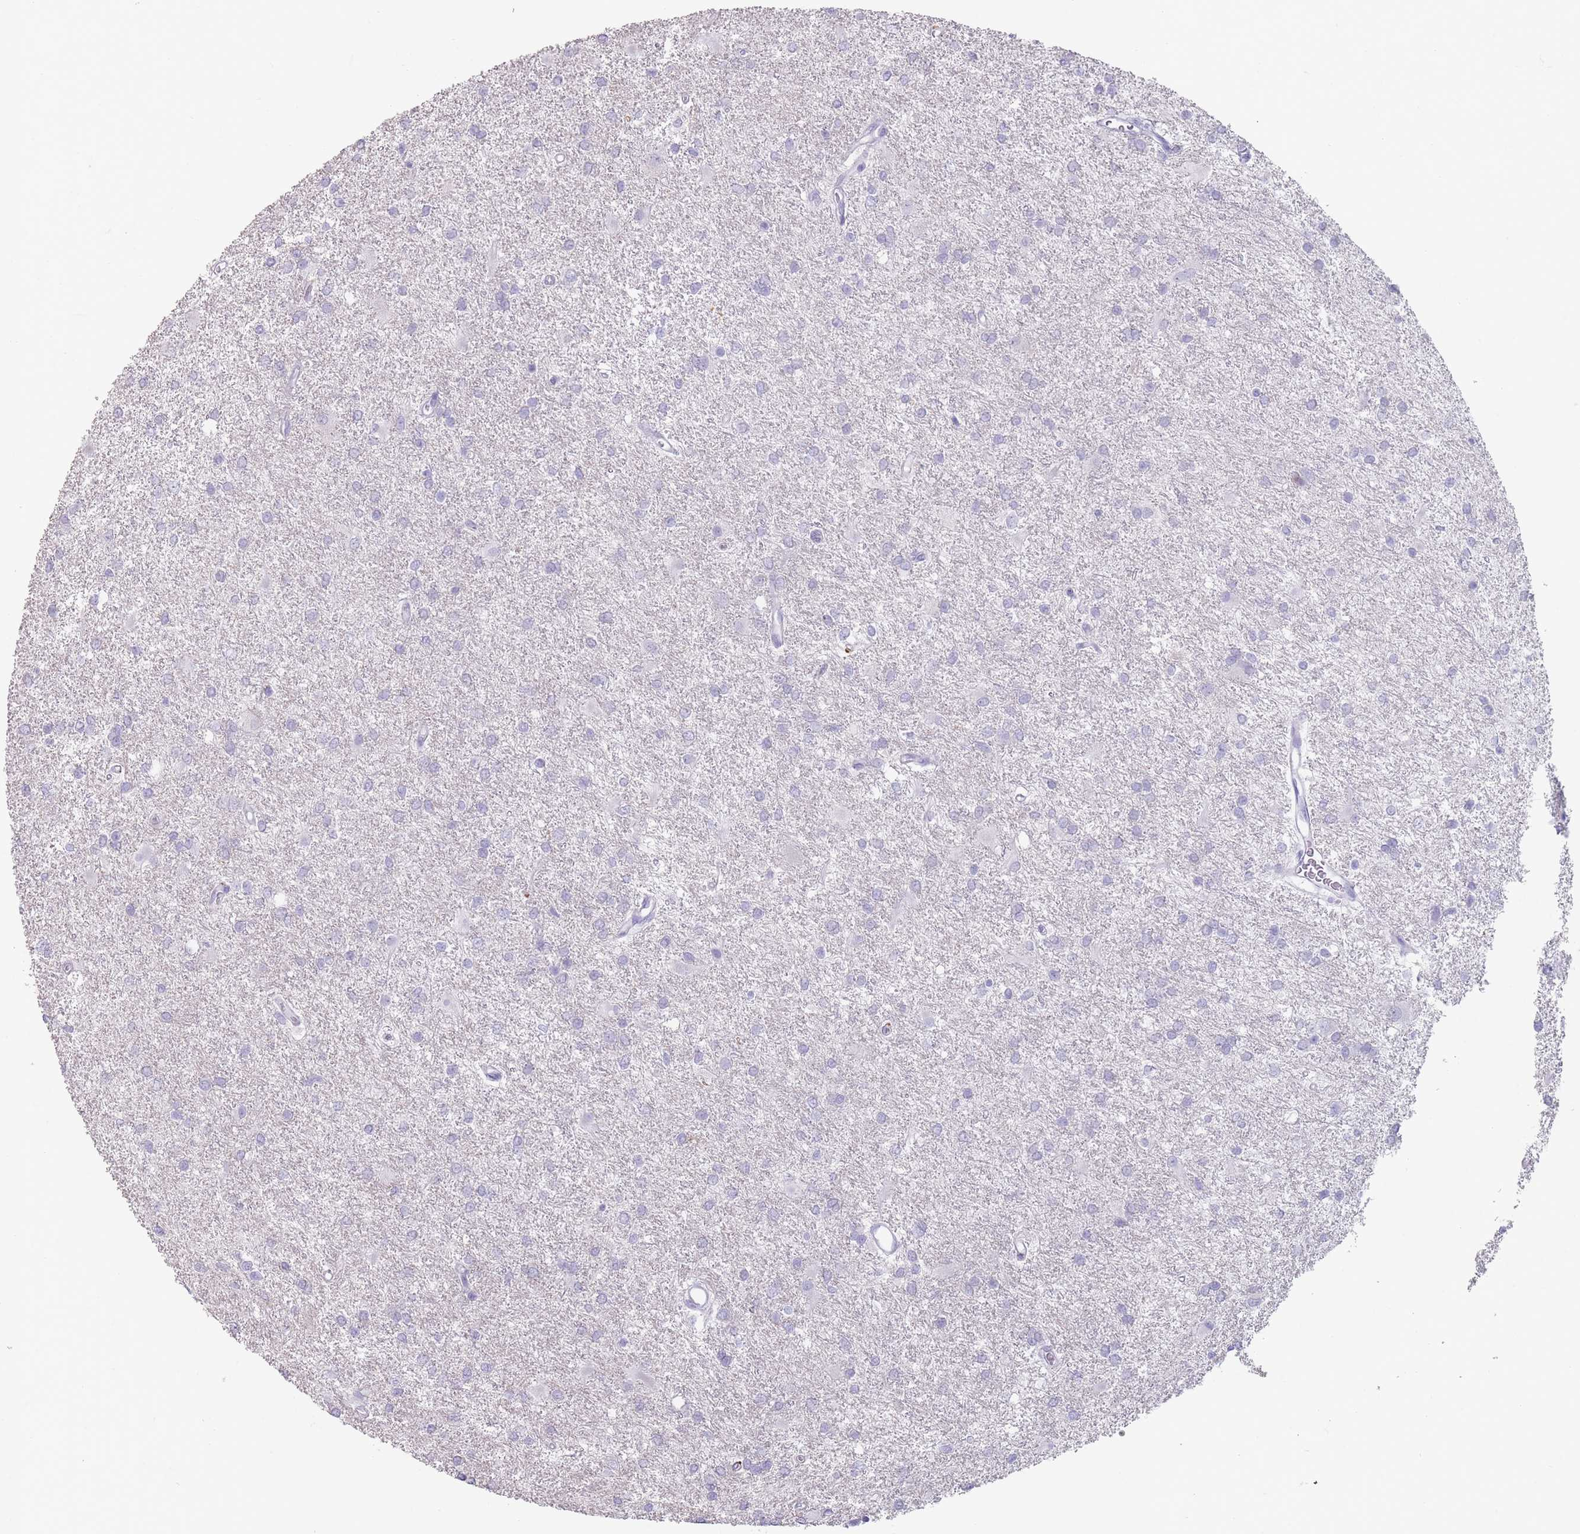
{"staining": {"intensity": "negative", "quantity": "none", "location": "none"}, "tissue": "glioma", "cell_type": "Tumor cells", "image_type": "cancer", "snomed": [{"axis": "morphology", "description": "Glioma, malignant, High grade"}, {"axis": "topography", "description": "Brain"}], "caption": "A histopathology image of human glioma is negative for staining in tumor cells. The staining is performed using DAB brown chromogen with nuclei counter-stained in using hematoxylin.", "gene": "RHBG", "patient": {"sex": "female", "age": 50}}